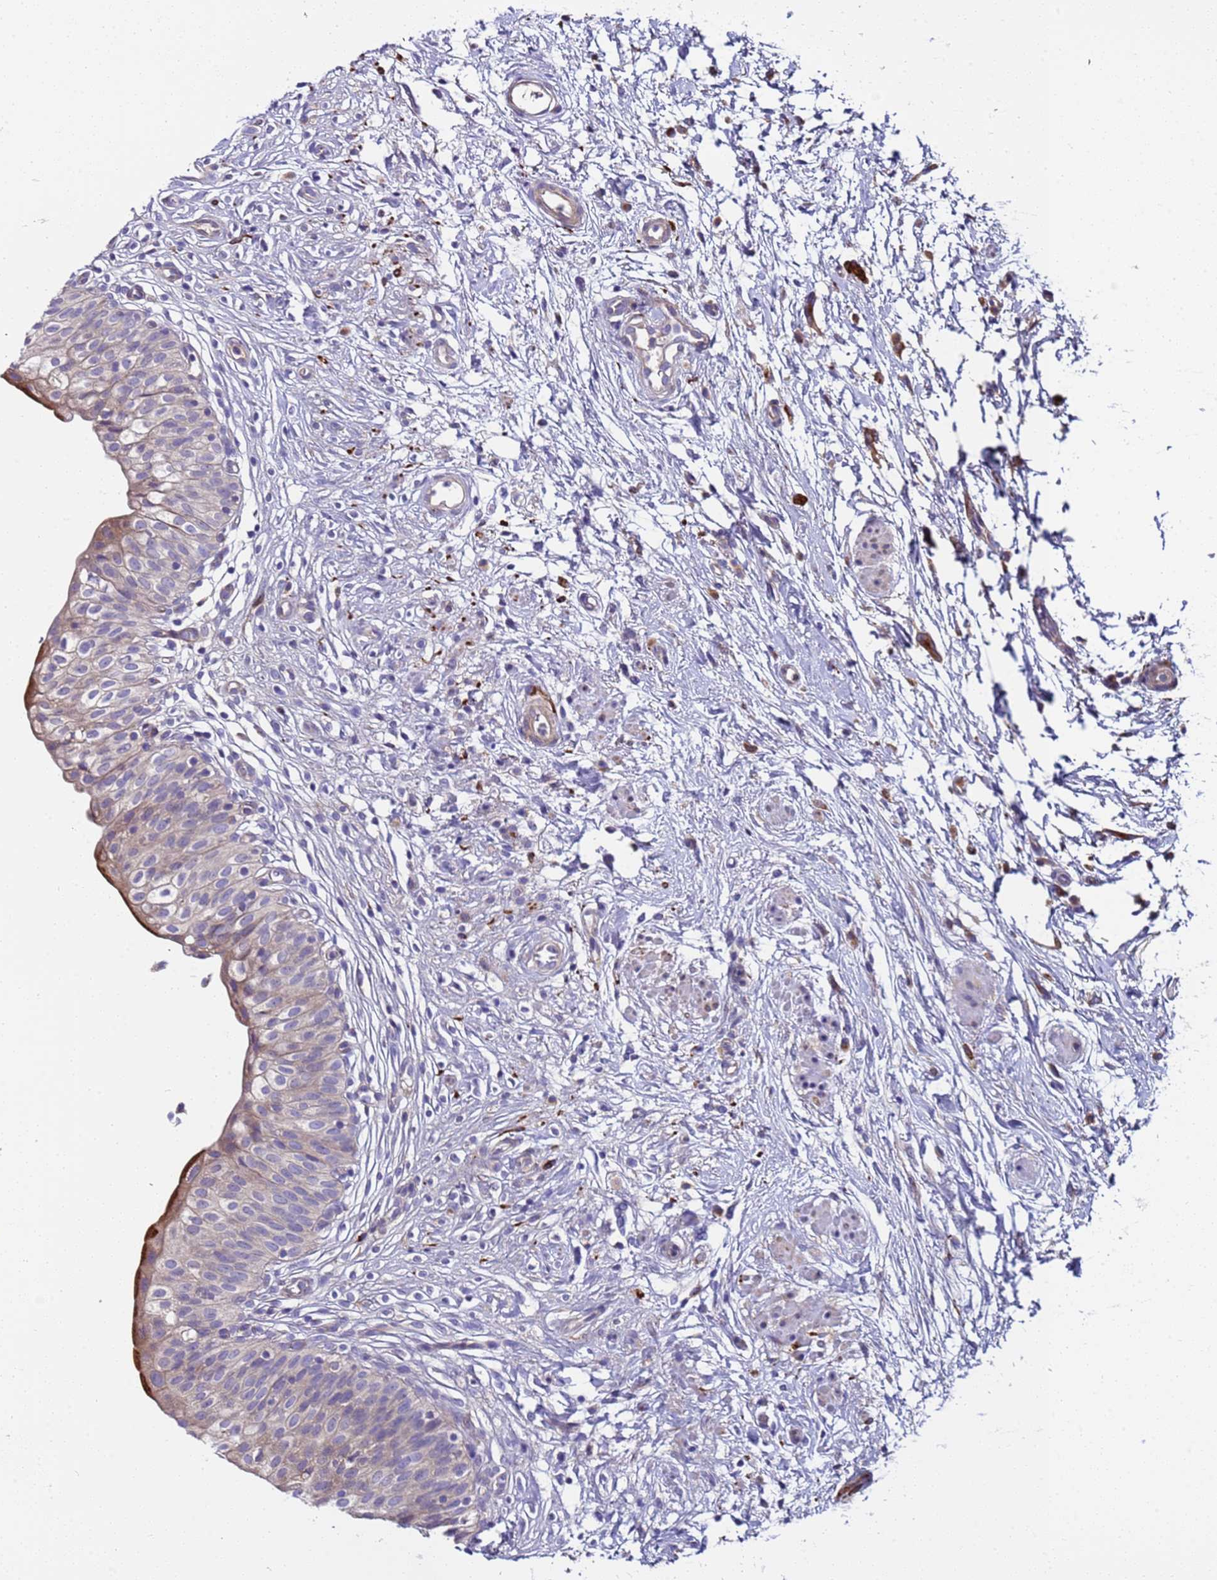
{"staining": {"intensity": "strong", "quantity": "<25%", "location": "cytoplasmic/membranous"}, "tissue": "urinary bladder", "cell_type": "Urothelial cells", "image_type": "normal", "snomed": [{"axis": "morphology", "description": "Normal tissue, NOS"}, {"axis": "topography", "description": "Urinary bladder"}], "caption": "Unremarkable urinary bladder reveals strong cytoplasmic/membranous positivity in approximately <25% of urothelial cells.", "gene": "PAQR7", "patient": {"sex": "male", "age": 55}}